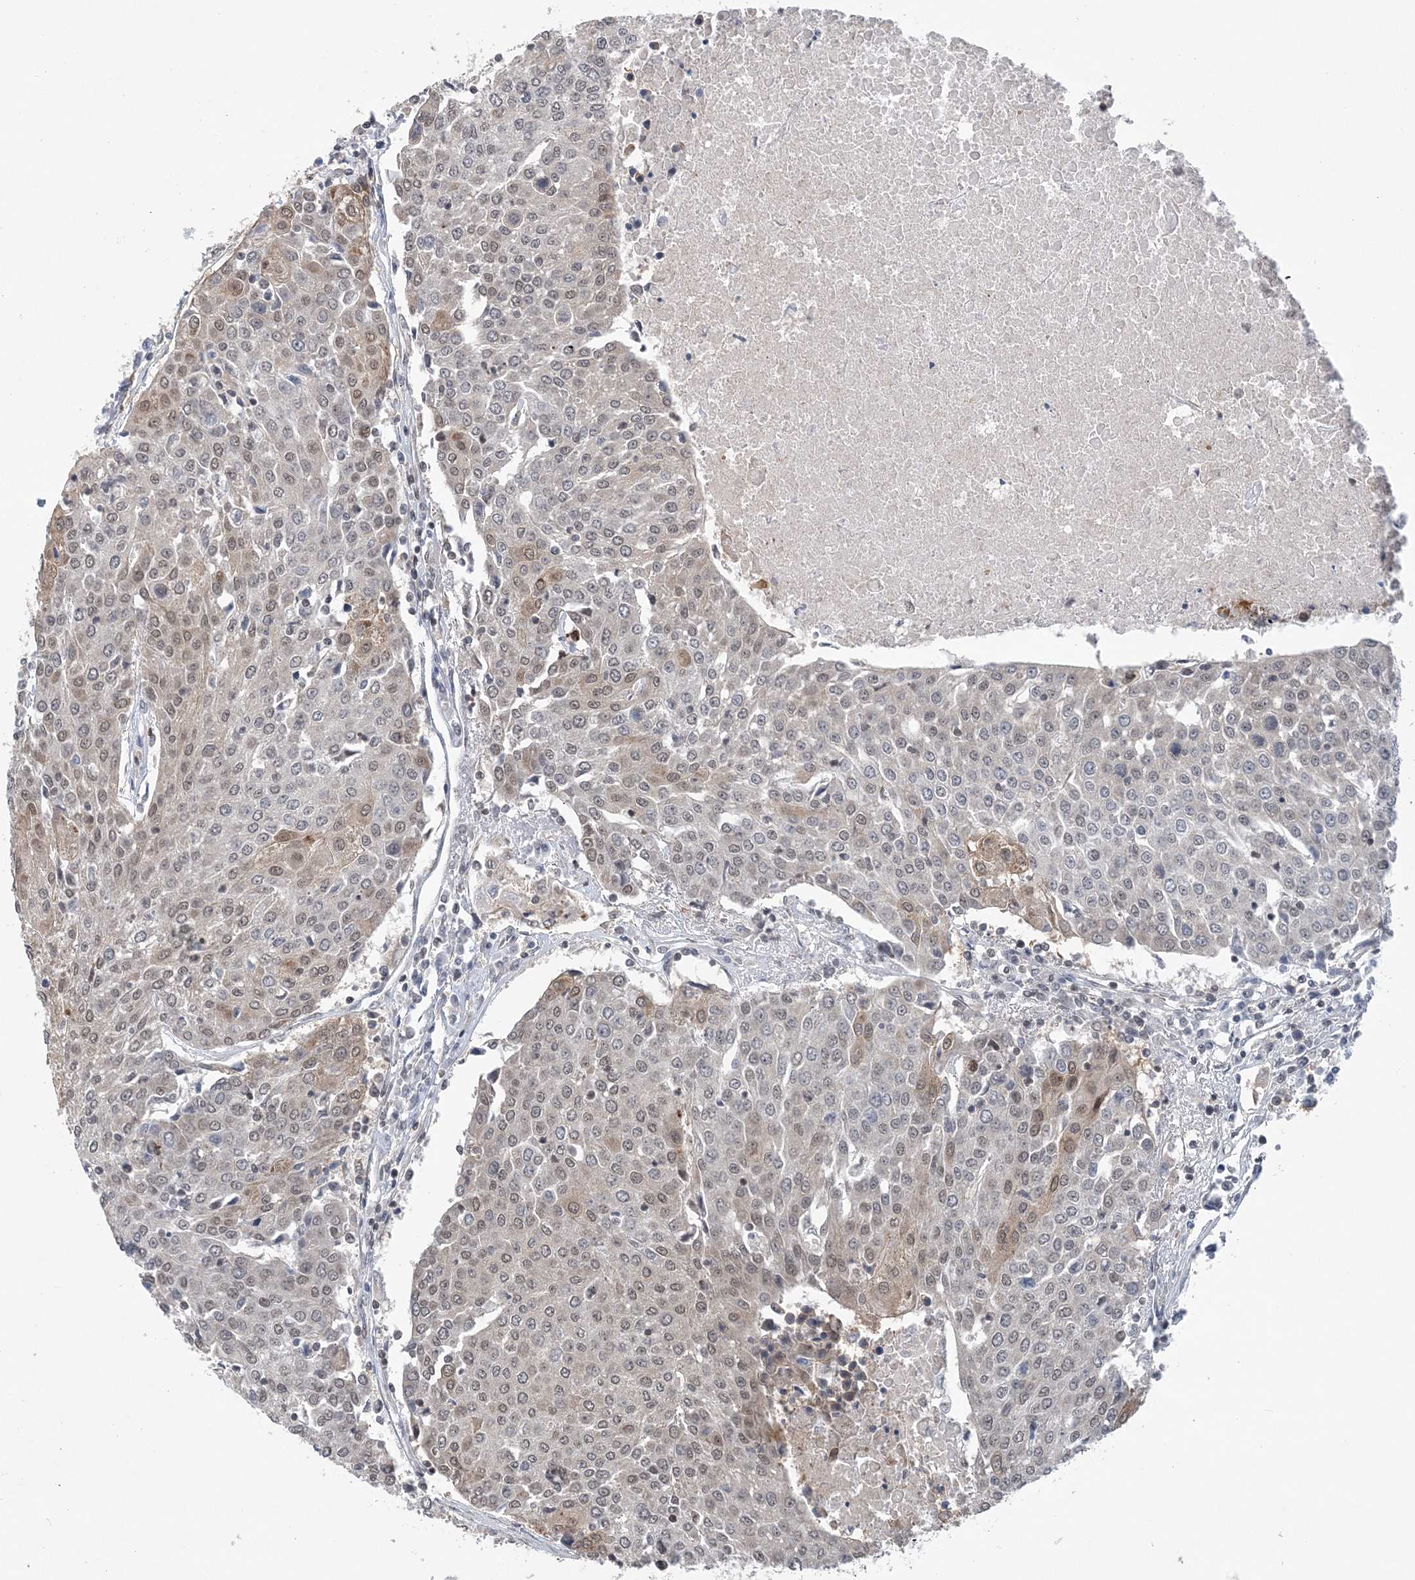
{"staining": {"intensity": "weak", "quantity": ">75%", "location": "nuclear"}, "tissue": "urothelial cancer", "cell_type": "Tumor cells", "image_type": "cancer", "snomed": [{"axis": "morphology", "description": "Urothelial carcinoma, High grade"}, {"axis": "topography", "description": "Urinary bladder"}], "caption": "High-grade urothelial carcinoma was stained to show a protein in brown. There is low levels of weak nuclear staining in about >75% of tumor cells.", "gene": "CCDC152", "patient": {"sex": "female", "age": 85}}